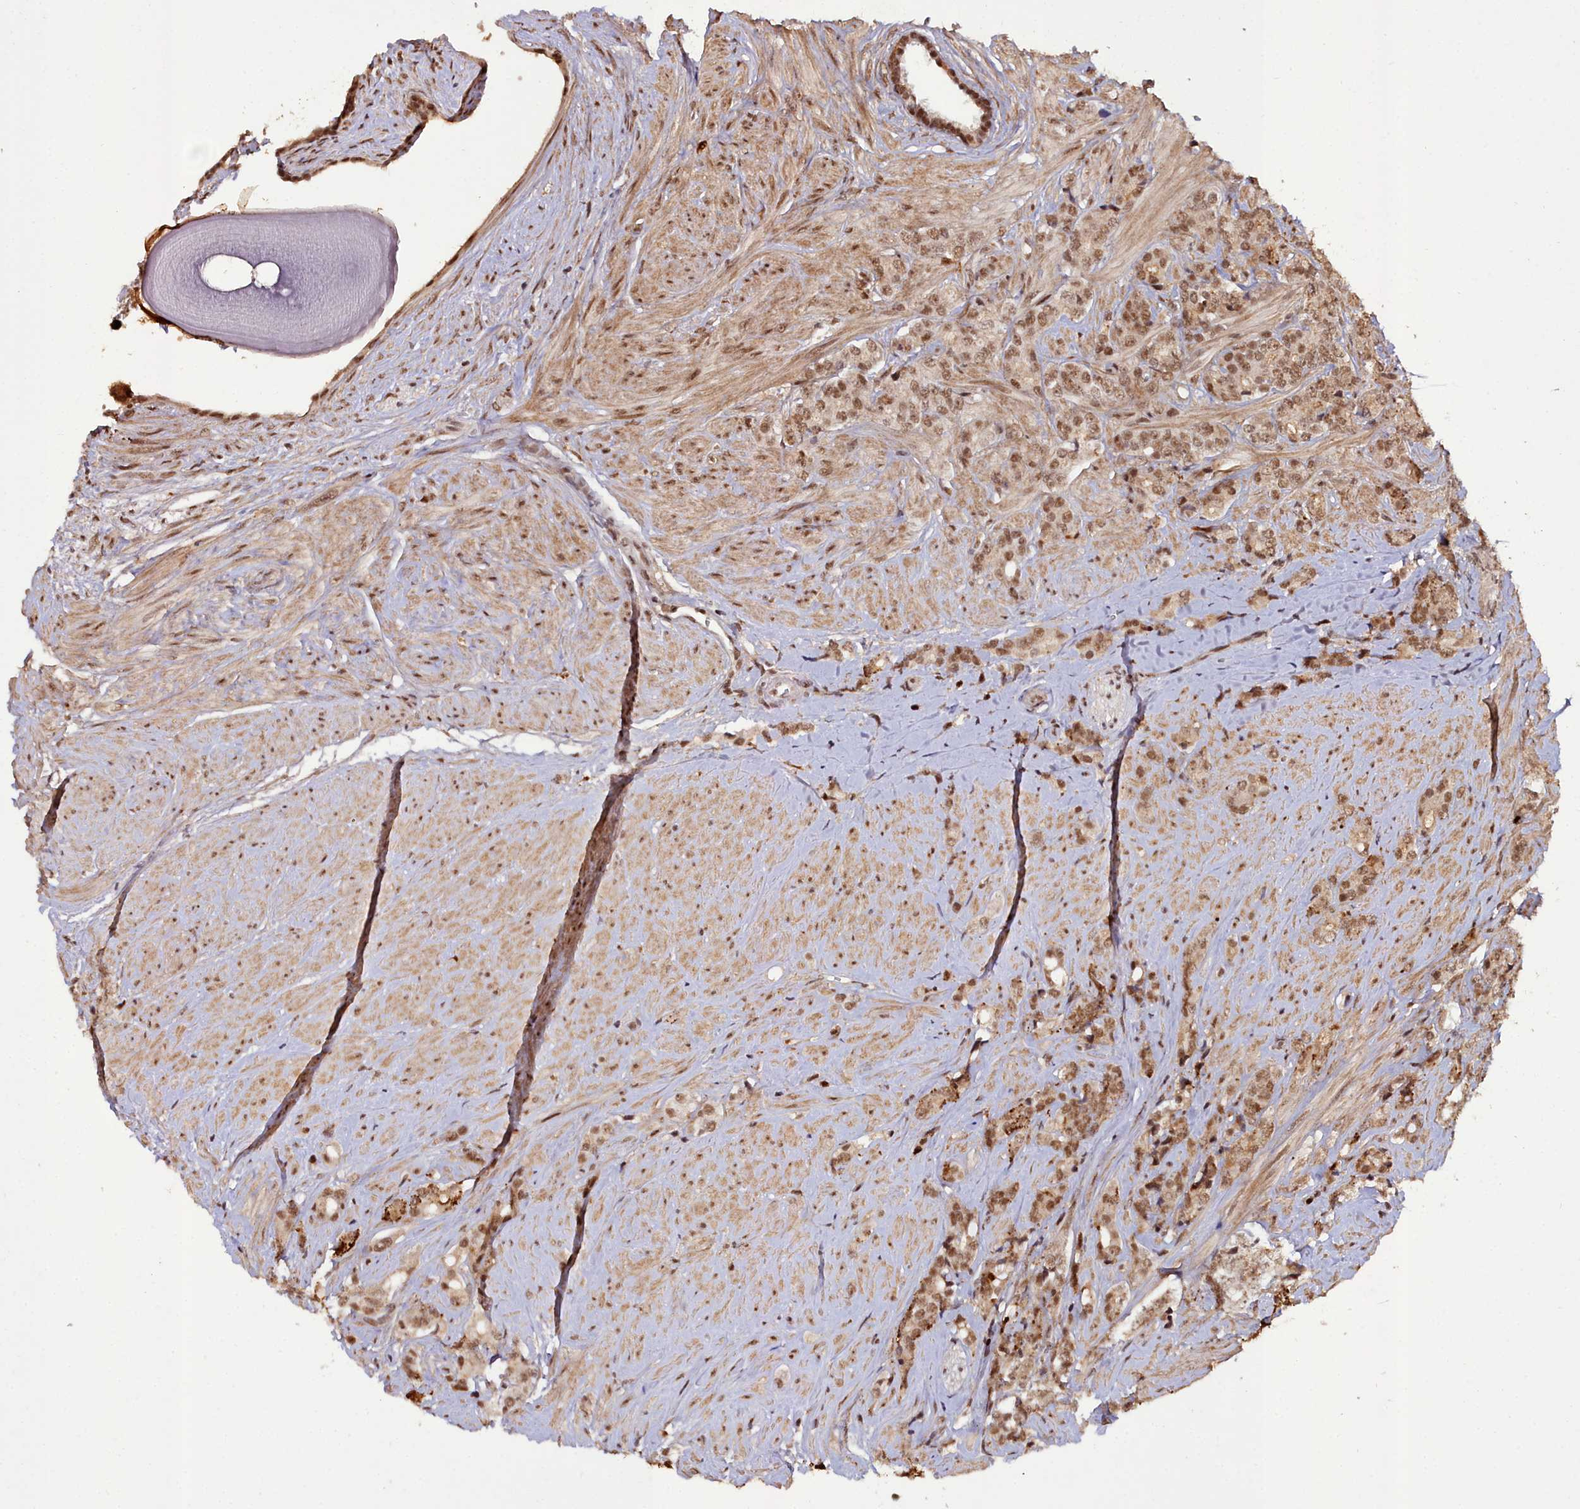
{"staining": {"intensity": "moderate", "quantity": ">75%", "location": "nuclear"}, "tissue": "prostate cancer", "cell_type": "Tumor cells", "image_type": "cancer", "snomed": [{"axis": "morphology", "description": "Adenocarcinoma, High grade"}, {"axis": "topography", "description": "Prostate"}], "caption": "An immunohistochemistry (IHC) photomicrograph of neoplastic tissue is shown. Protein staining in brown shows moderate nuclear positivity in high-grade adenocarcinoma (prostate) within tumor cells. Ihc stains the protein of interest in brown and the nuclei are stained blue.", "gene": "CXXC1", "patient": {"sex": "male", "age": 62}}